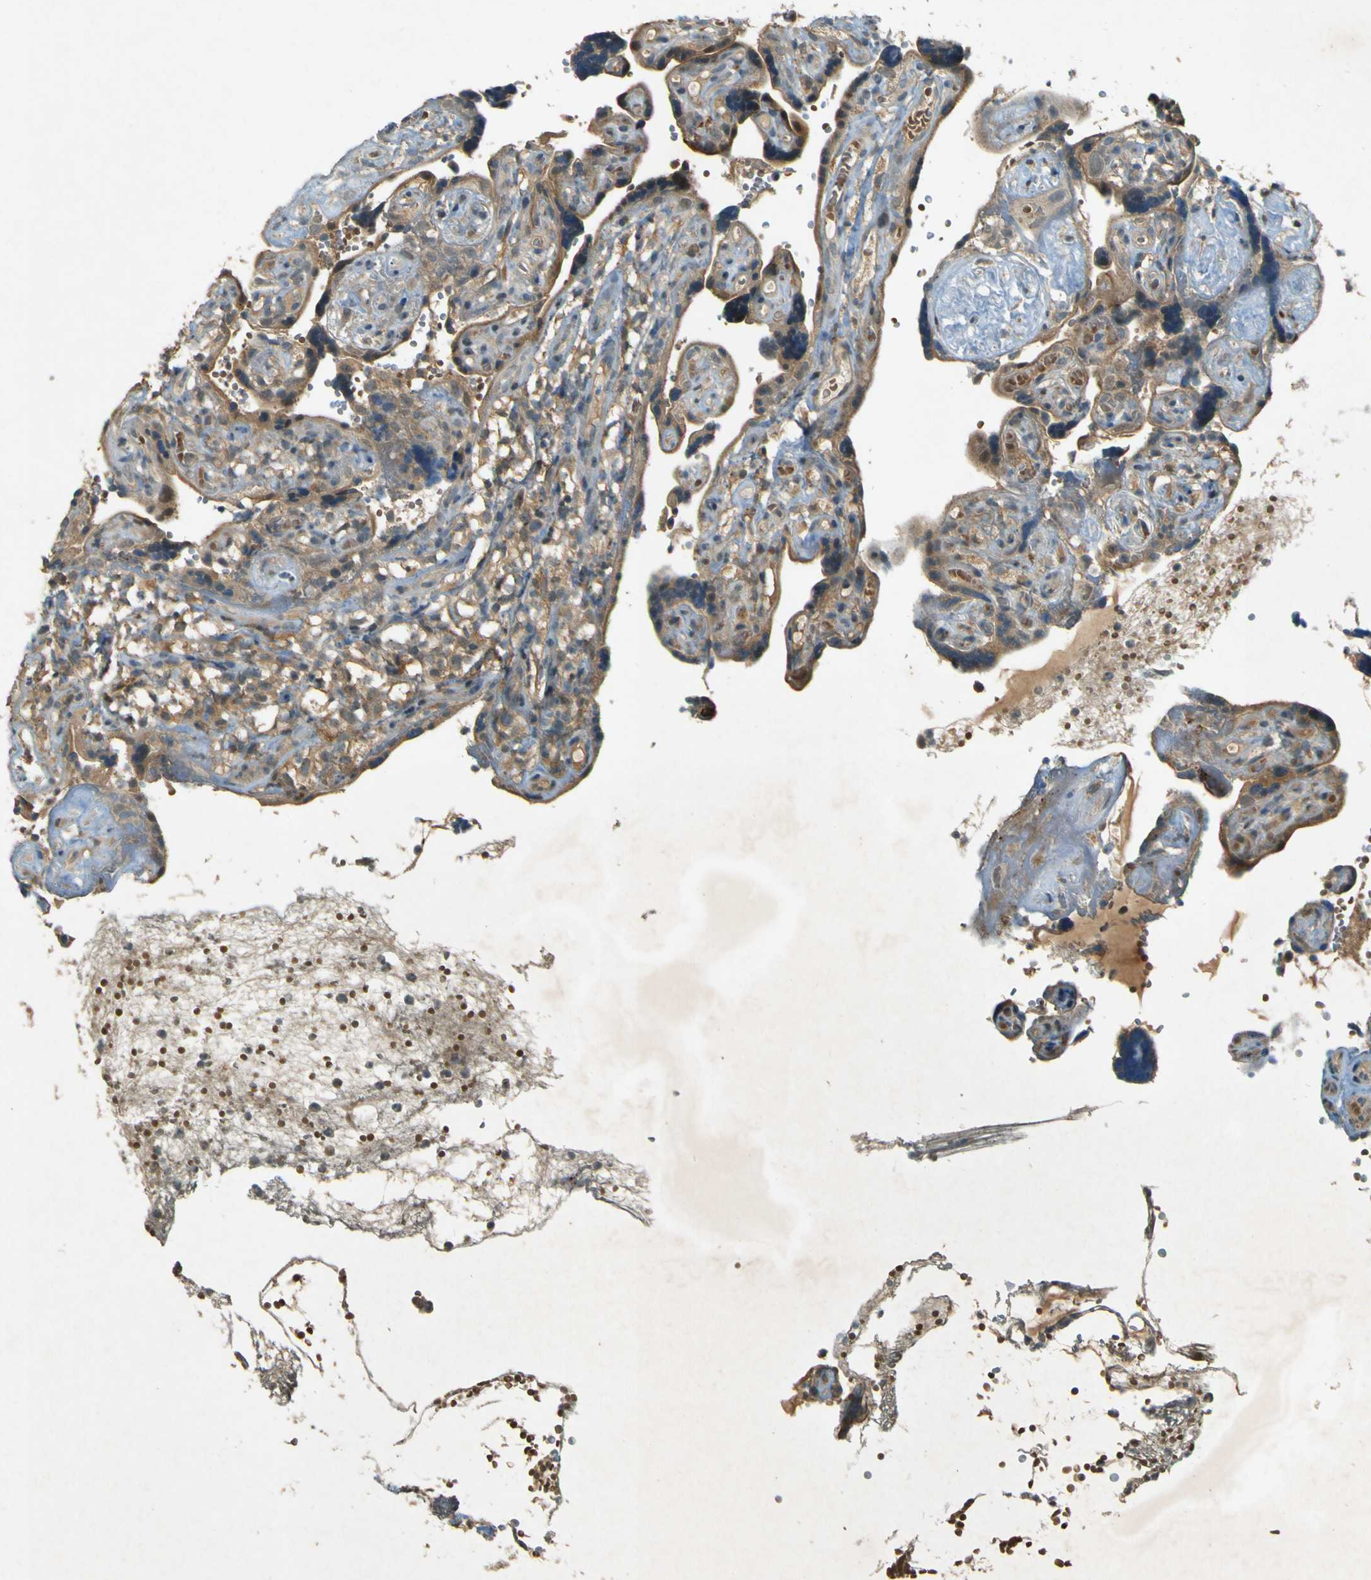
{"staining": {"intensity": "moderate", "quantity": ">75%", "location": "cytoplasmic/membranous,nuclear"}, "tissue": "placenta", "cell_type": "Trophoblastic cells", "image_type": "normal", "snomed": [{"axis": "morphology", "description": "Normal tissue, NOS"}, {"axis": "topography", "description": "Placenta"}], "caption": "This is a micrograph of immunohistochemistry (IHC) staining of normal placenta, which shows moderate staining in the cytoplasmic/membranous,nuclear of trophoblastic cells.", "gene": "MPDZ", "patient": {"sex": "female", "age": 30}}